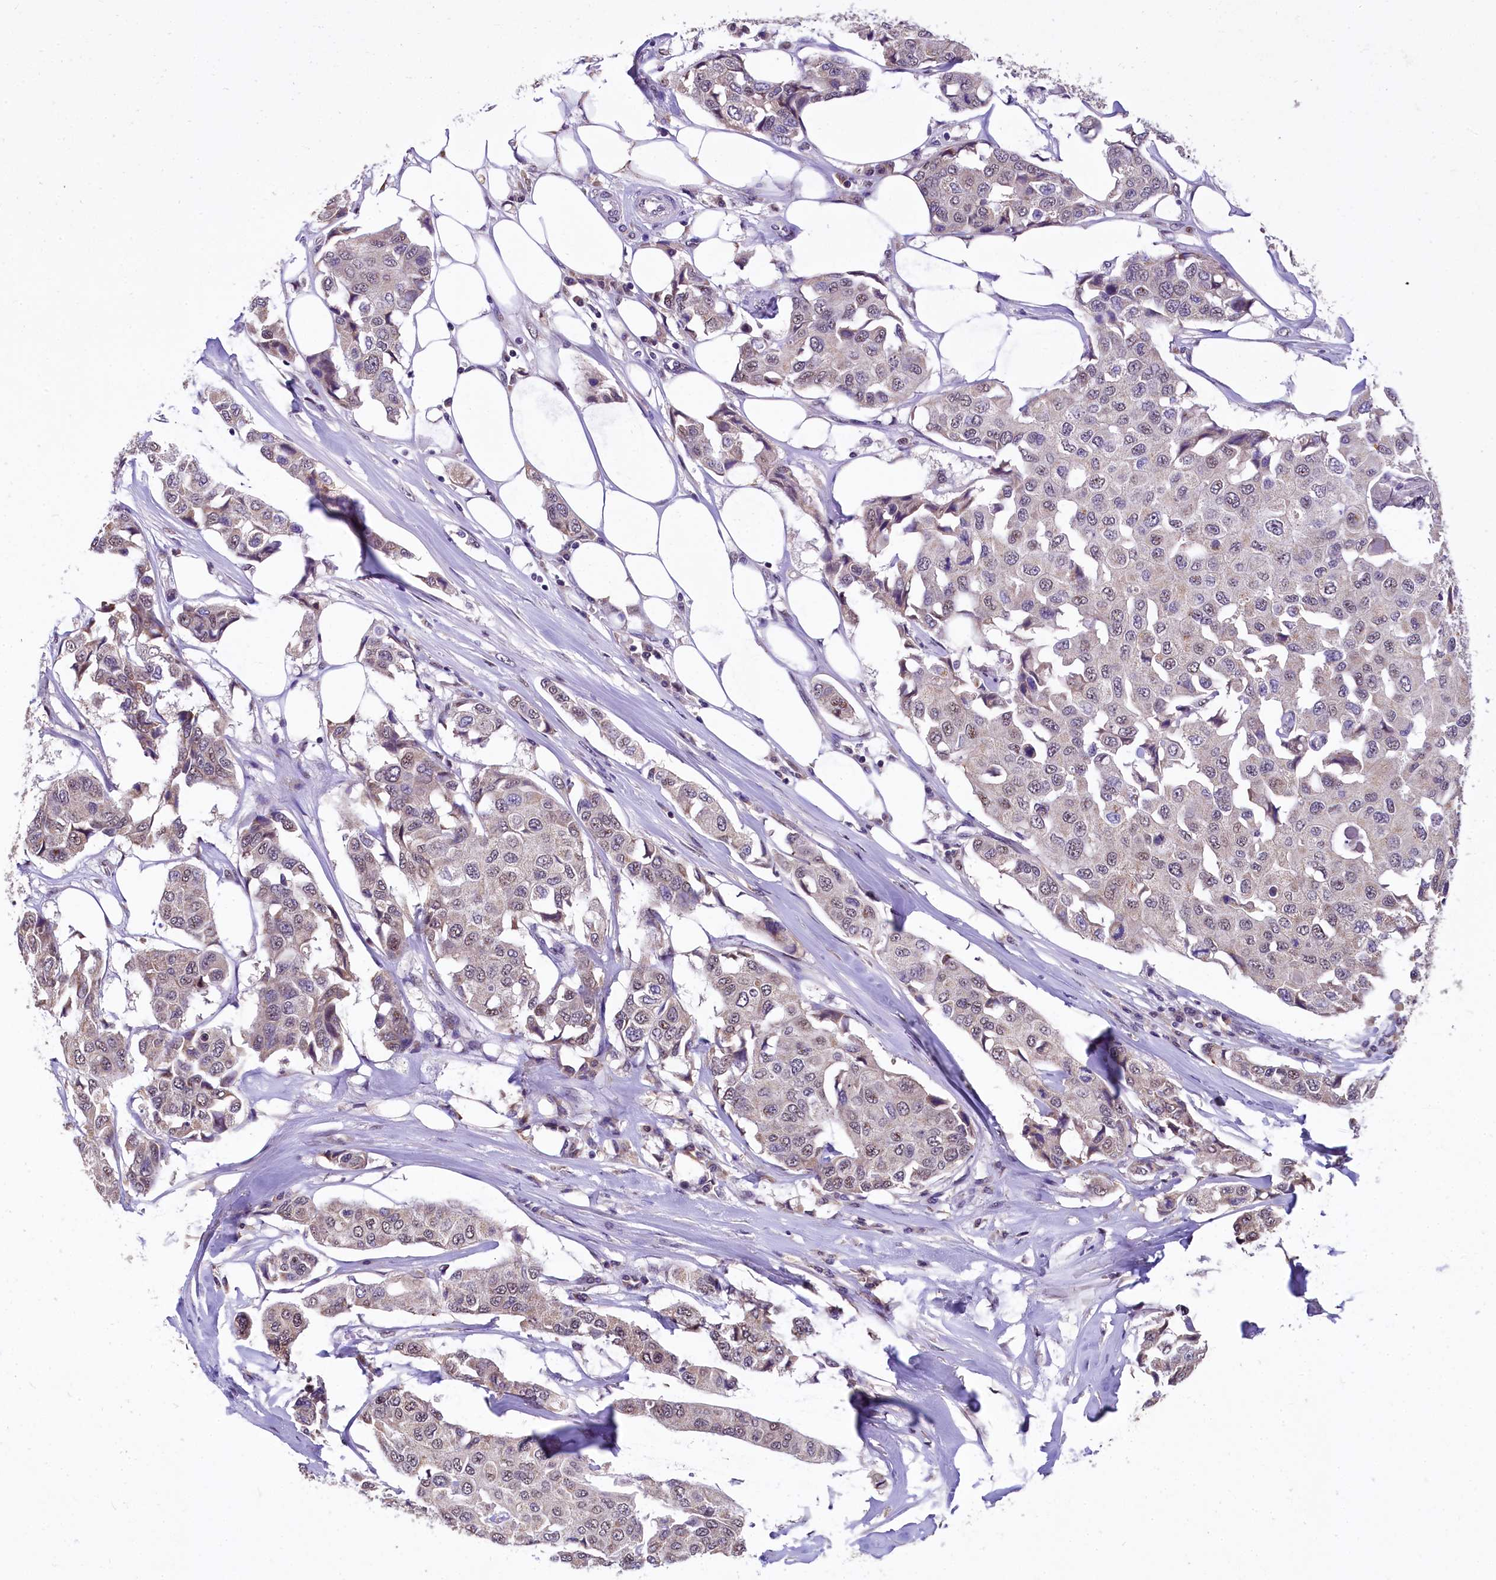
{"staining": {"intensity": "weak", "quantity": "25%-75%", "location": "nuclear"}, "tissue": "breast cancer", "cell_type": "Tumor cells", "image_type": "cancer", "snomed": [{"axis": "morphology", "description": "Duct carcinoma"}, {"axis": "topography", "description": "Breast"}], "caption": "Breast infiltrating ductal carcinoma stained for a protein displays weak nuclear positivity in tumor cells.", "gene": "HECTD4", "patient": {"sex": "female", "age": 80}}